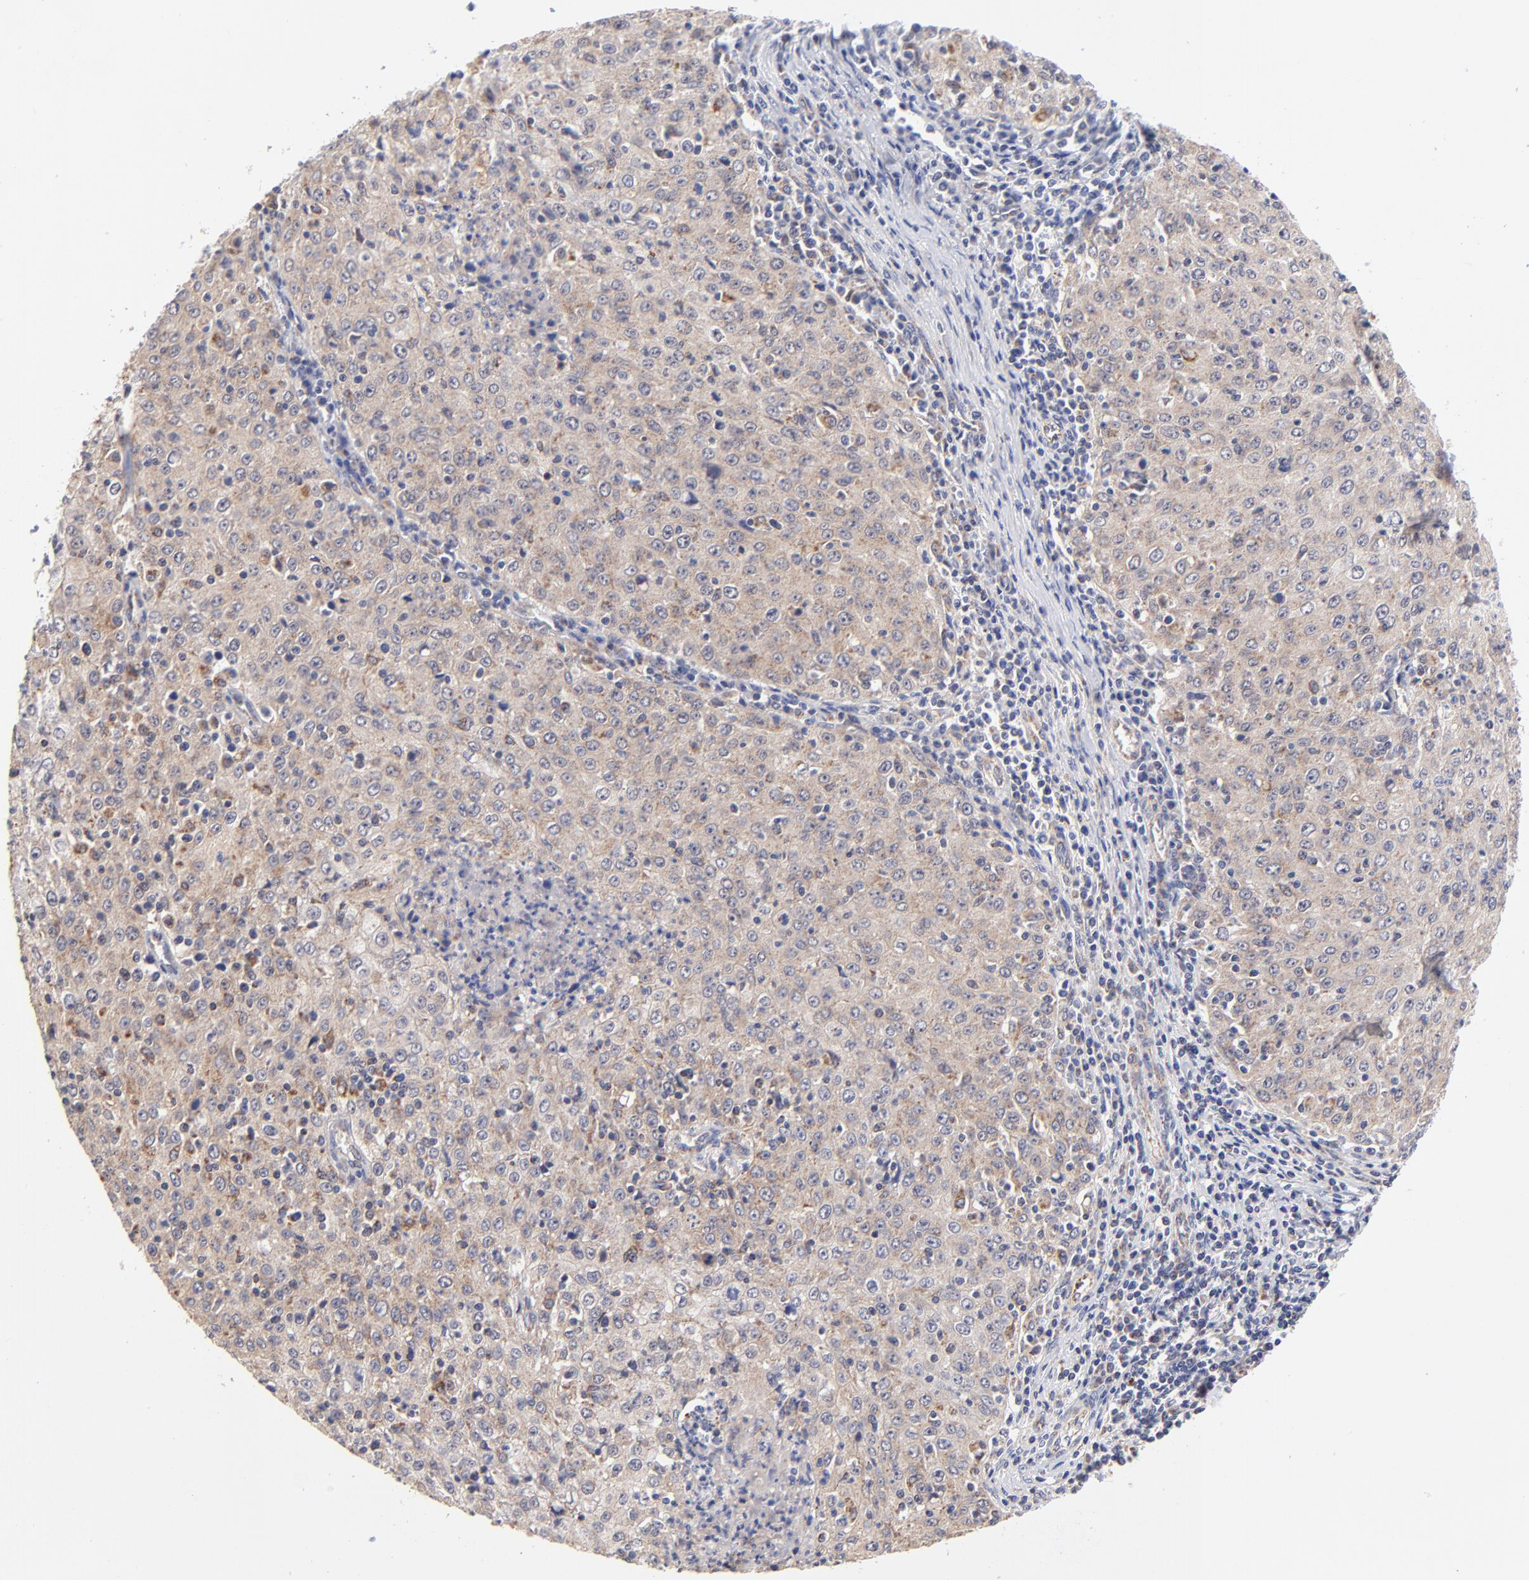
{"staining": {"intensity": "moderate", "quantity": ">75%", "location": "cytoplasmic/membranous"}, "tissue": "cervical cancer", "cell_type": "Tumor cells", "image_type": "cancer", "snomed": [{"axis": "morphology", "description": "Squamous cell carcinoma, NOS"}, {"axis": "topography", "description": "Cervix"}], "caption": "Immunohistochemistry (IHC) of human cervical cancer reveals medium levels of moderate cytoplasmic/membranous positivity in approximately >75% of tumor cells.", "gene": "FBXL12", "patient": {"sex": "female", "age": 27}}